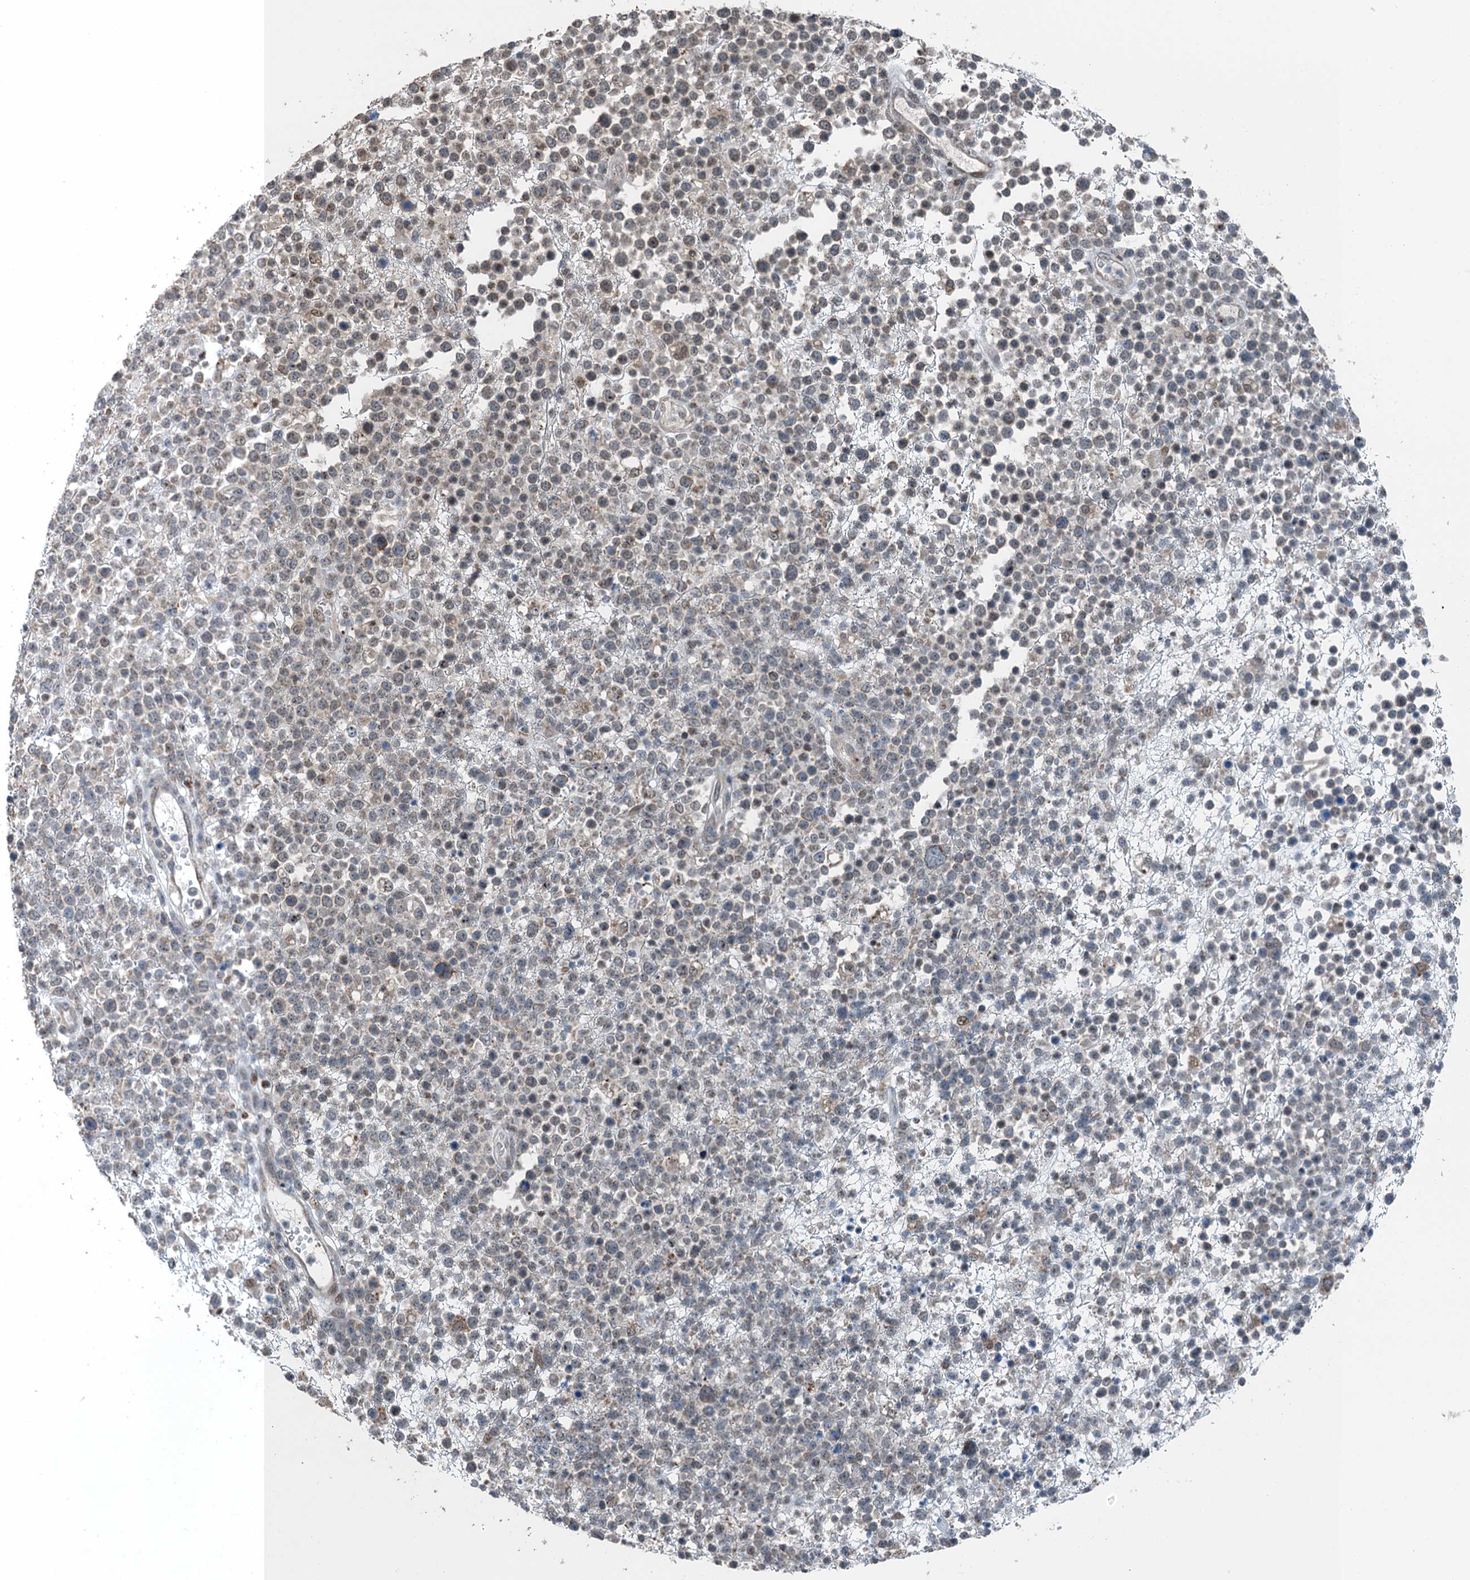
{"staining": {"intensity": "negative", "quantity": "none", "location": "none"}, "tissue": "lymphoma", "cell_type": "Tumor cells", "image_type": "cancer", "snomed": [{"axis": "morphology", "description": "Malignant lymphoma, non-Hodgkin's type, High grade"}, {"axis": "topography", "description": "Colon"}], "caption": "Lymphoma was stained to show a protein in brown. There is no significant positivity in tumor cells. (Stains: DAB (3,3'-diaminobenzidine) immunohistochemistry (IHC) with hematoxylin counter stain, Microscopy: brightfield microscopy at high magnification).", "gene": "BMERB1", "patient": {"sex": "female", "age": 53}}